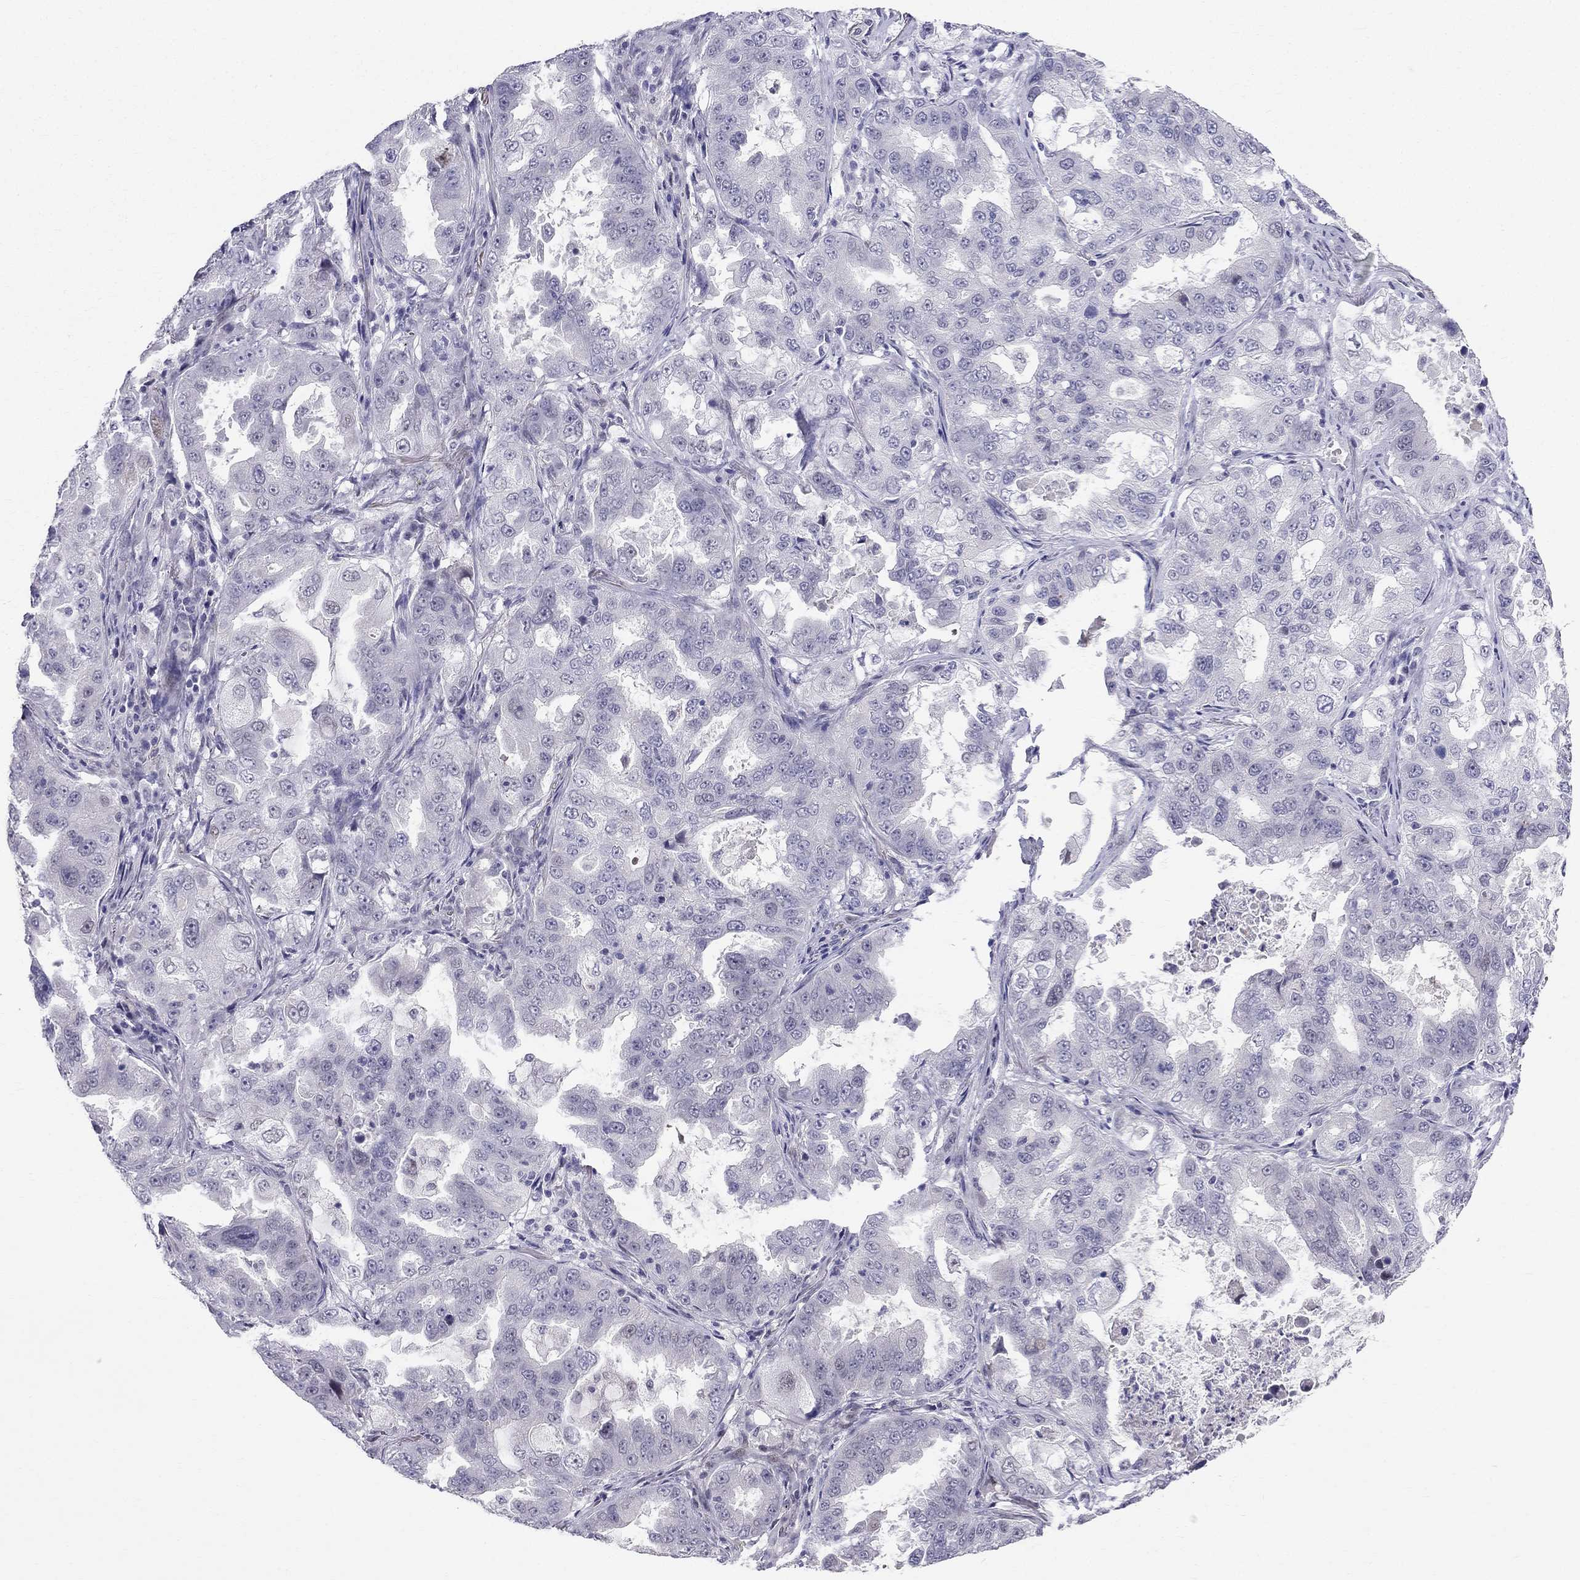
{"staining": {"intensity": "negative", "quantity": "none", "location": "none"}, "tissue": "lung cancer", "cell_type": "Tumor cells", "image_type": "cancer", "snomed": [{"axis": "morphology", "description": "Adenocarcinoma, NOS"}, {"axis": "topography", "description": "Lung"}], "caption": "Immunohistochemistry (IHC) image of human lung cancer (adenocarcinoma) stained for a protein (brown), which displays no positivity in tumor cells.", "gene": "BAG5", "patient": {"sex": "female", "age": 61}}